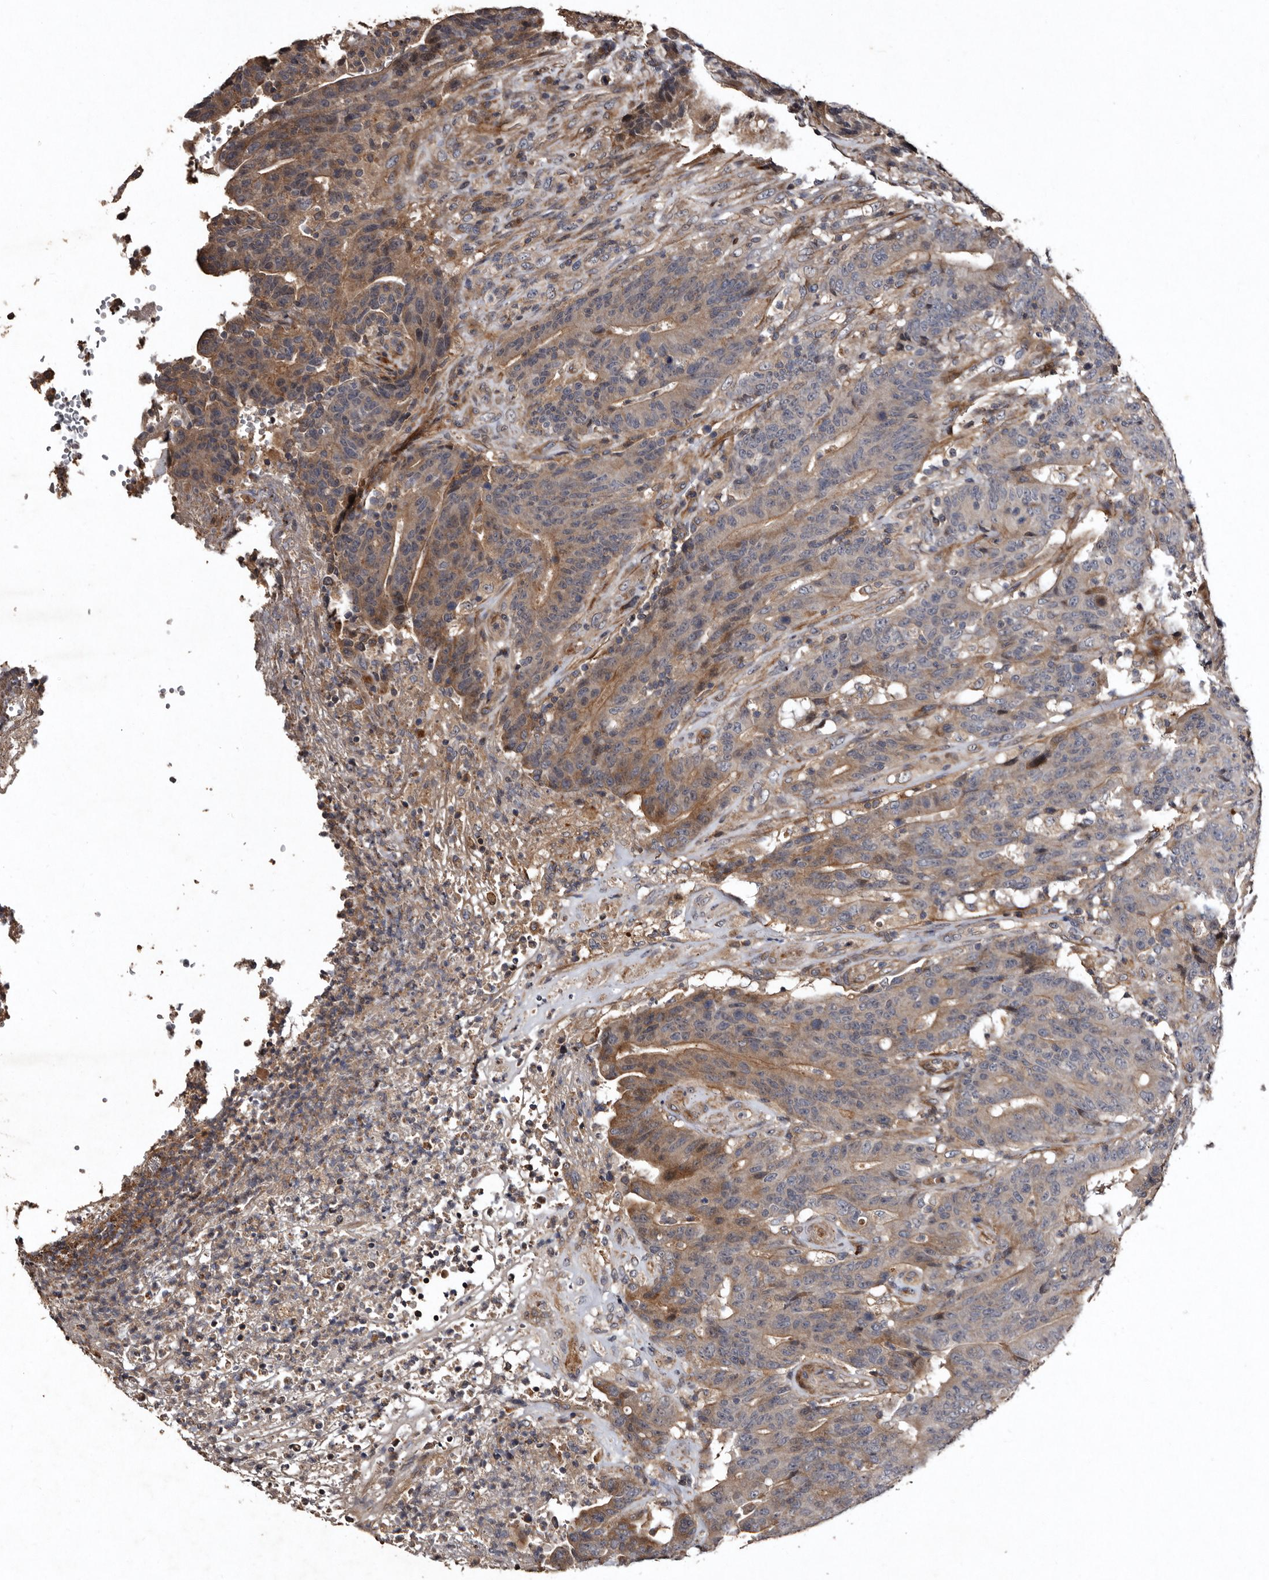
{"staining": {"intensity": "moderate", "quantity": "<25%", "location": "cytoplasmic/membranous"}, "tissue": "colorectal cancer", "cell_type": "Tumor cells", "image_type": "cancer", "snomed": [{"axis": "morphology", "description": "Normal tissue, NOS"}, {"axis": "morphology", "description": "Adenocarcinoma, NOS"}, {"axis": "topography", "description": "Colon"}], "caption": "The immunohistochemical stain highlights moderate cytoplasmic/membranous expression in tumor cells of adenocarcinoma (colorectal) tissue.", "gene": "PRKD3", "patient": {"sex": "female", "age": 75}}